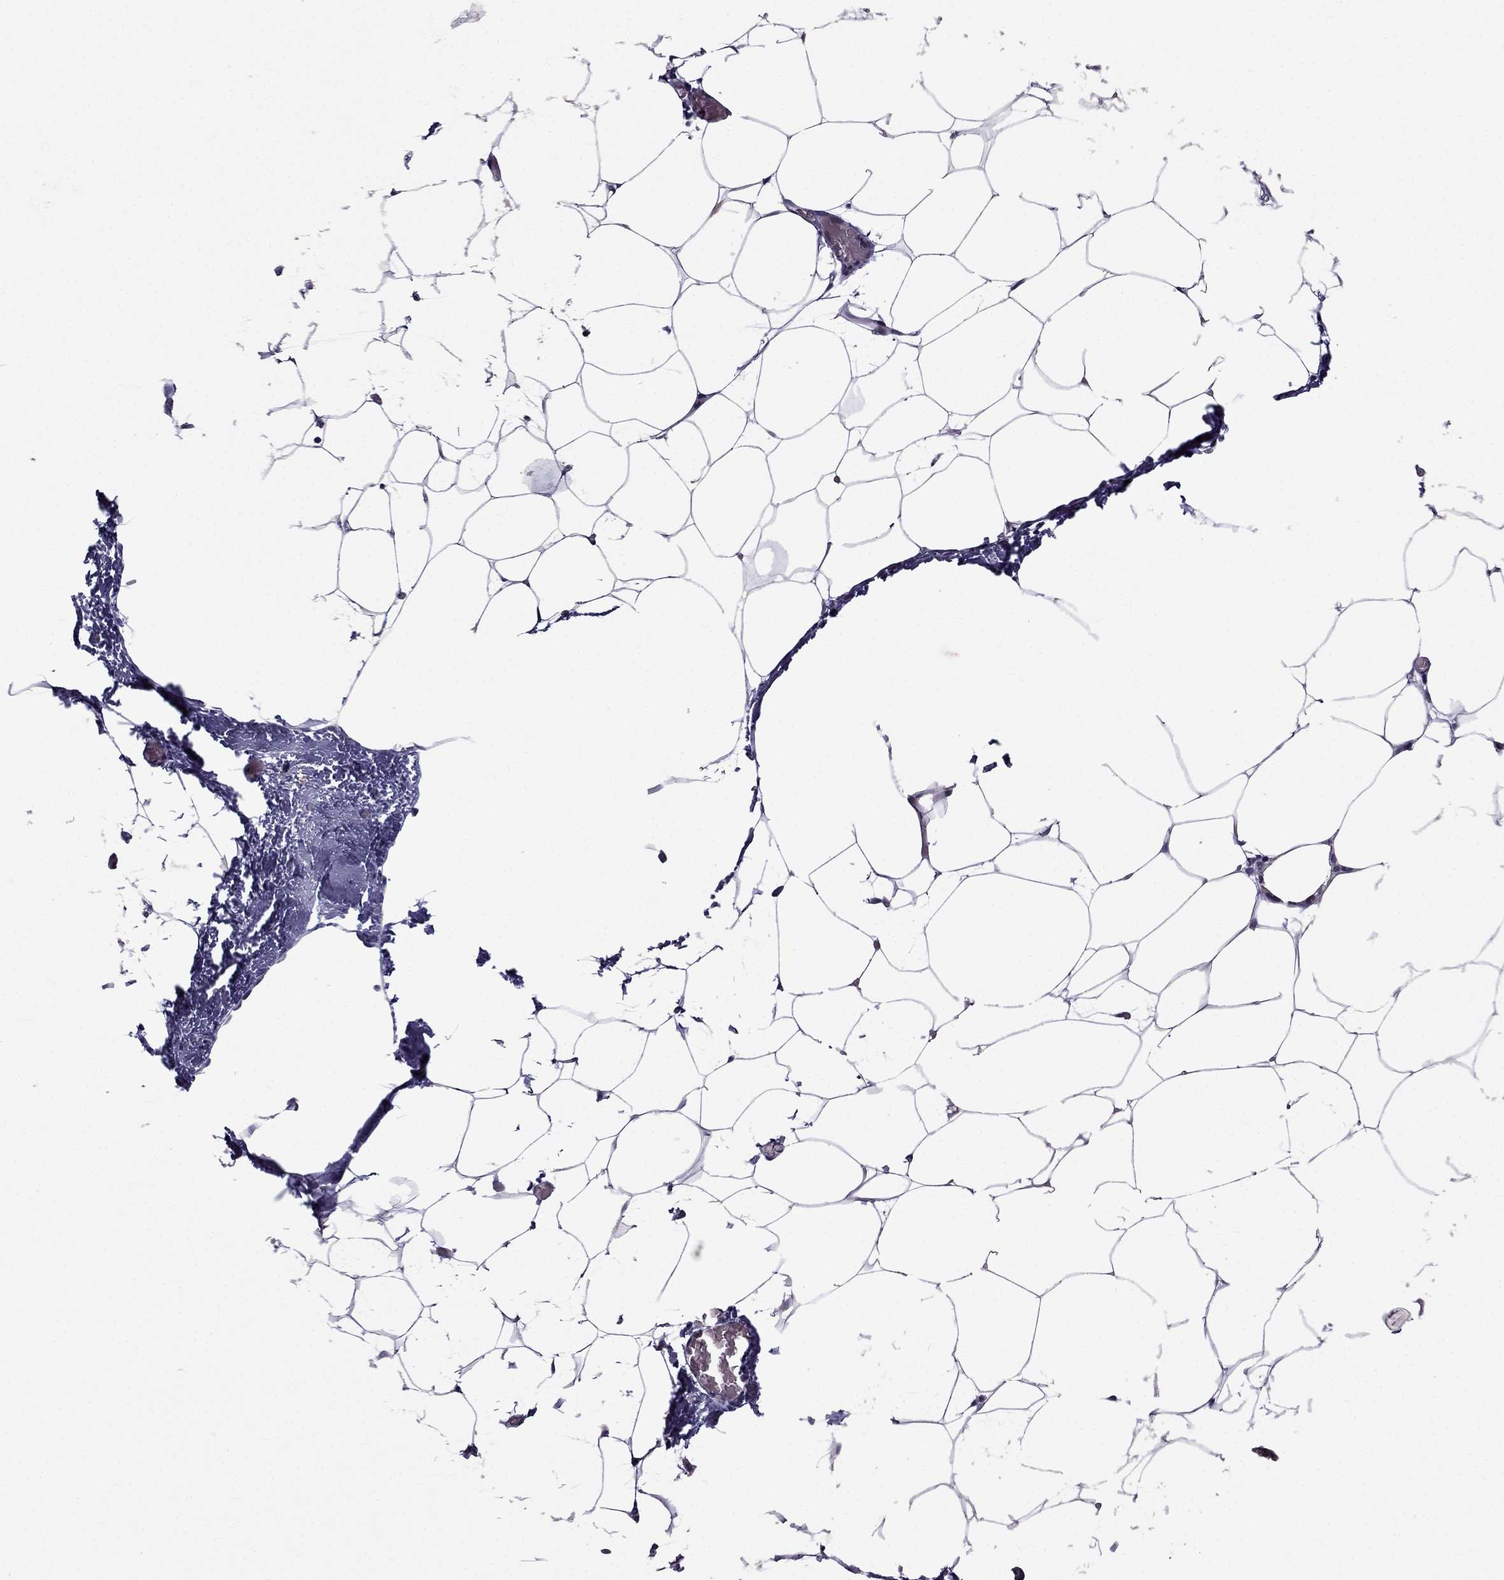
{"staining": {"intensity": "negative", "quantity": "none", "location": "none"}, "tissue": "adipose tissue", "cell_type": "Adipocytes", "image_type": "normal", "snomed": [{"axis": "morphology", "description": "Normal tissue, NOS"}, {"axis": "topography", "description": "Adipose tissue"}], "caption": "Image shows no protein staining in adipocytes of normal adipose tissue. (Stains: DAB (3,3'-diaminobenzidine) IHC with hematoxylin counter stain, Microscopy: brightfield microscopy at high magnification).", "gene": "CDK5", "patient": {"sex": "male", "age": 57}}